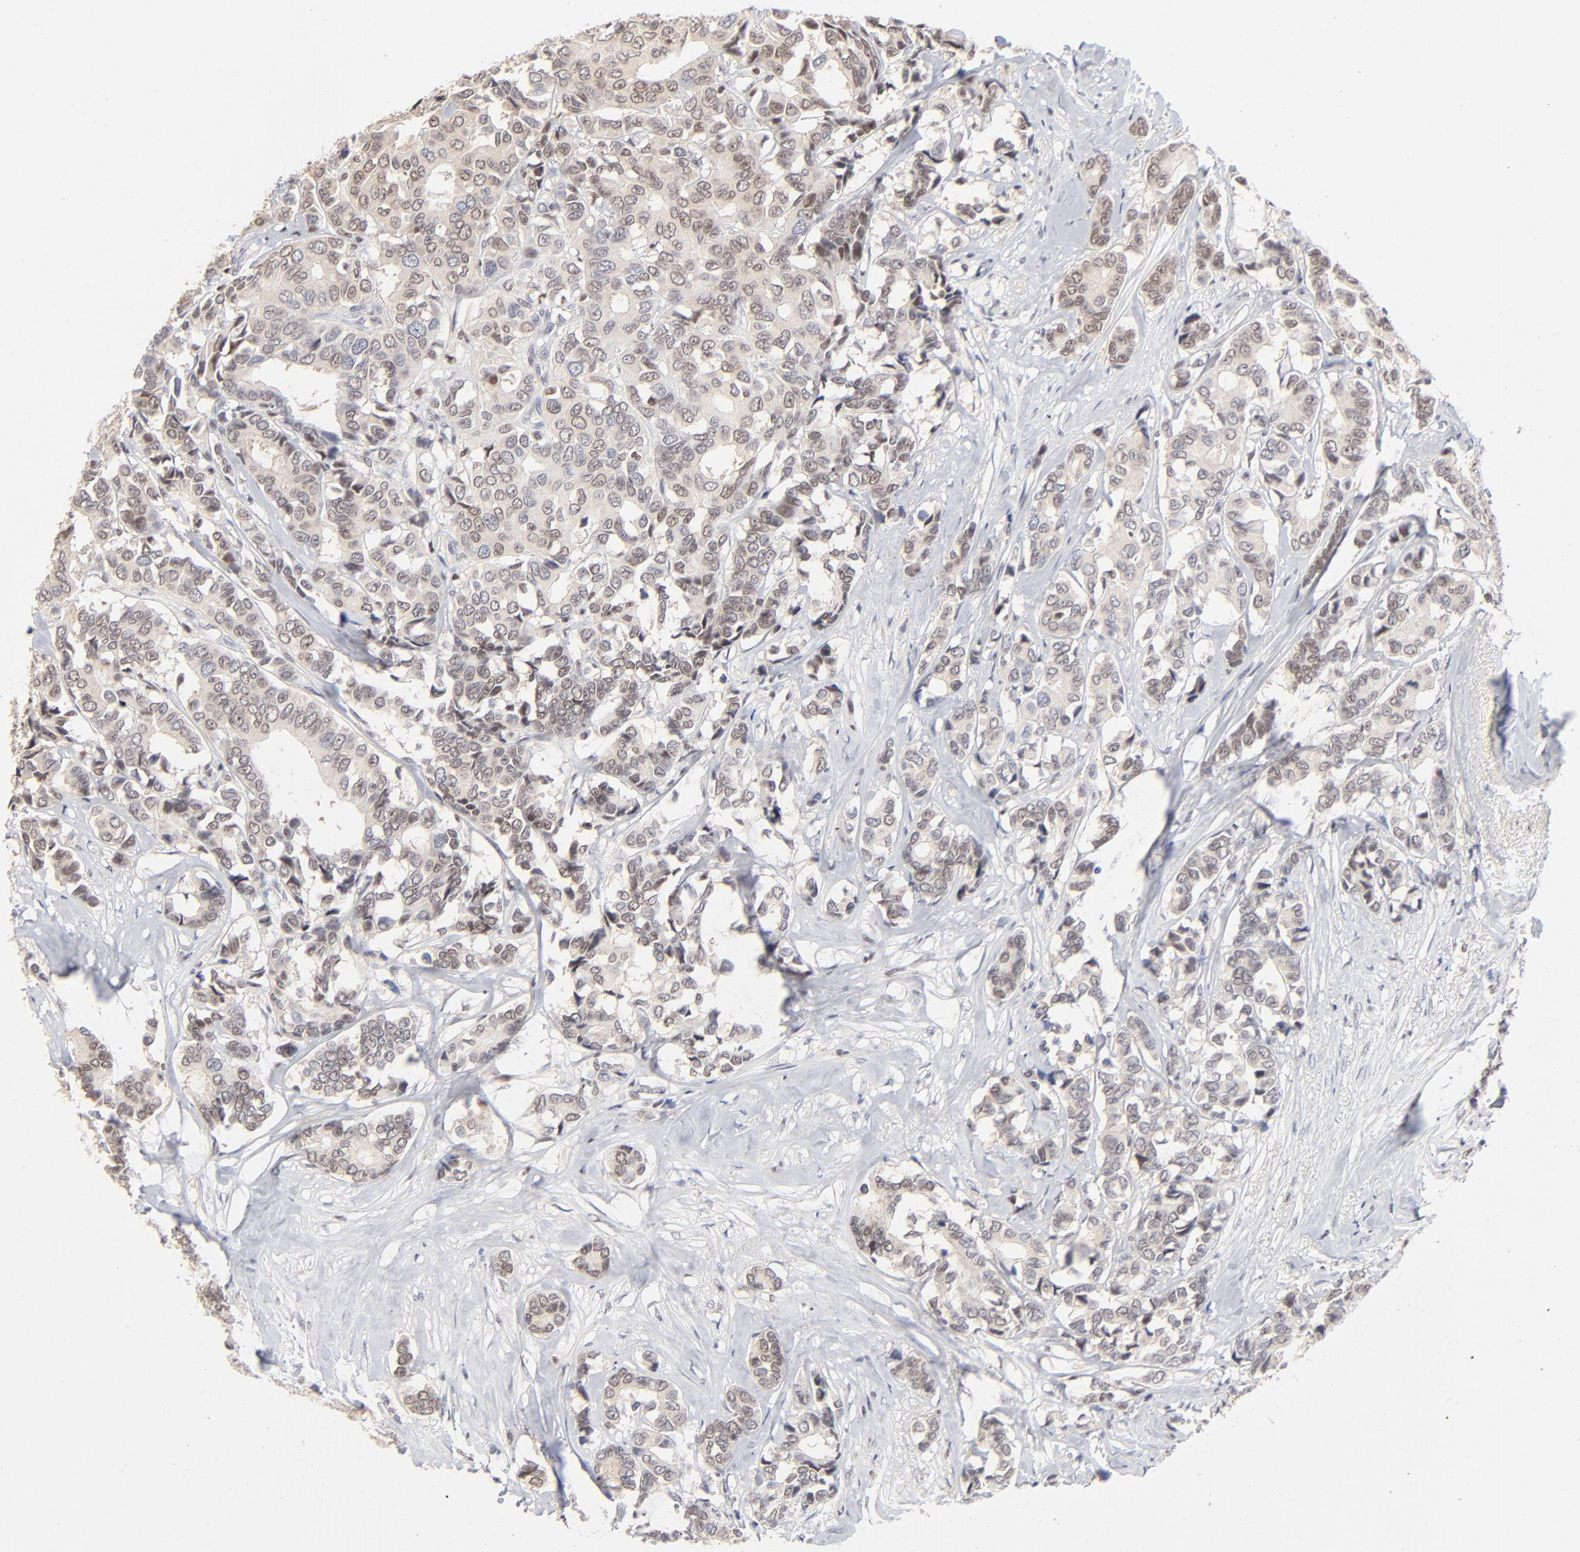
{"staining": {"intensity": "weak", "quantity": "25%-75%", "location": "nuclear"}, "tissue": "breast cancer", "cell_type": "Tumor cells", "image_type": "cancer", "snomed": [{"axis": "morphology", "description": "Duct carcinoma"}, {"axis": "topography", "description": "Breast"}], "caption": "Breast cancer was stained to show a protein in brown. There is low levels of weak nuclear expression in about 25%-75% of tumor cells. (Stains: DAB (3,3'-diaminobenzidine) in brown, nuclei in blue, Microscopy: brightfield microscopy at high magnification).", "gene": "MAX", "patient": {"sex": "female", "age": 87}}